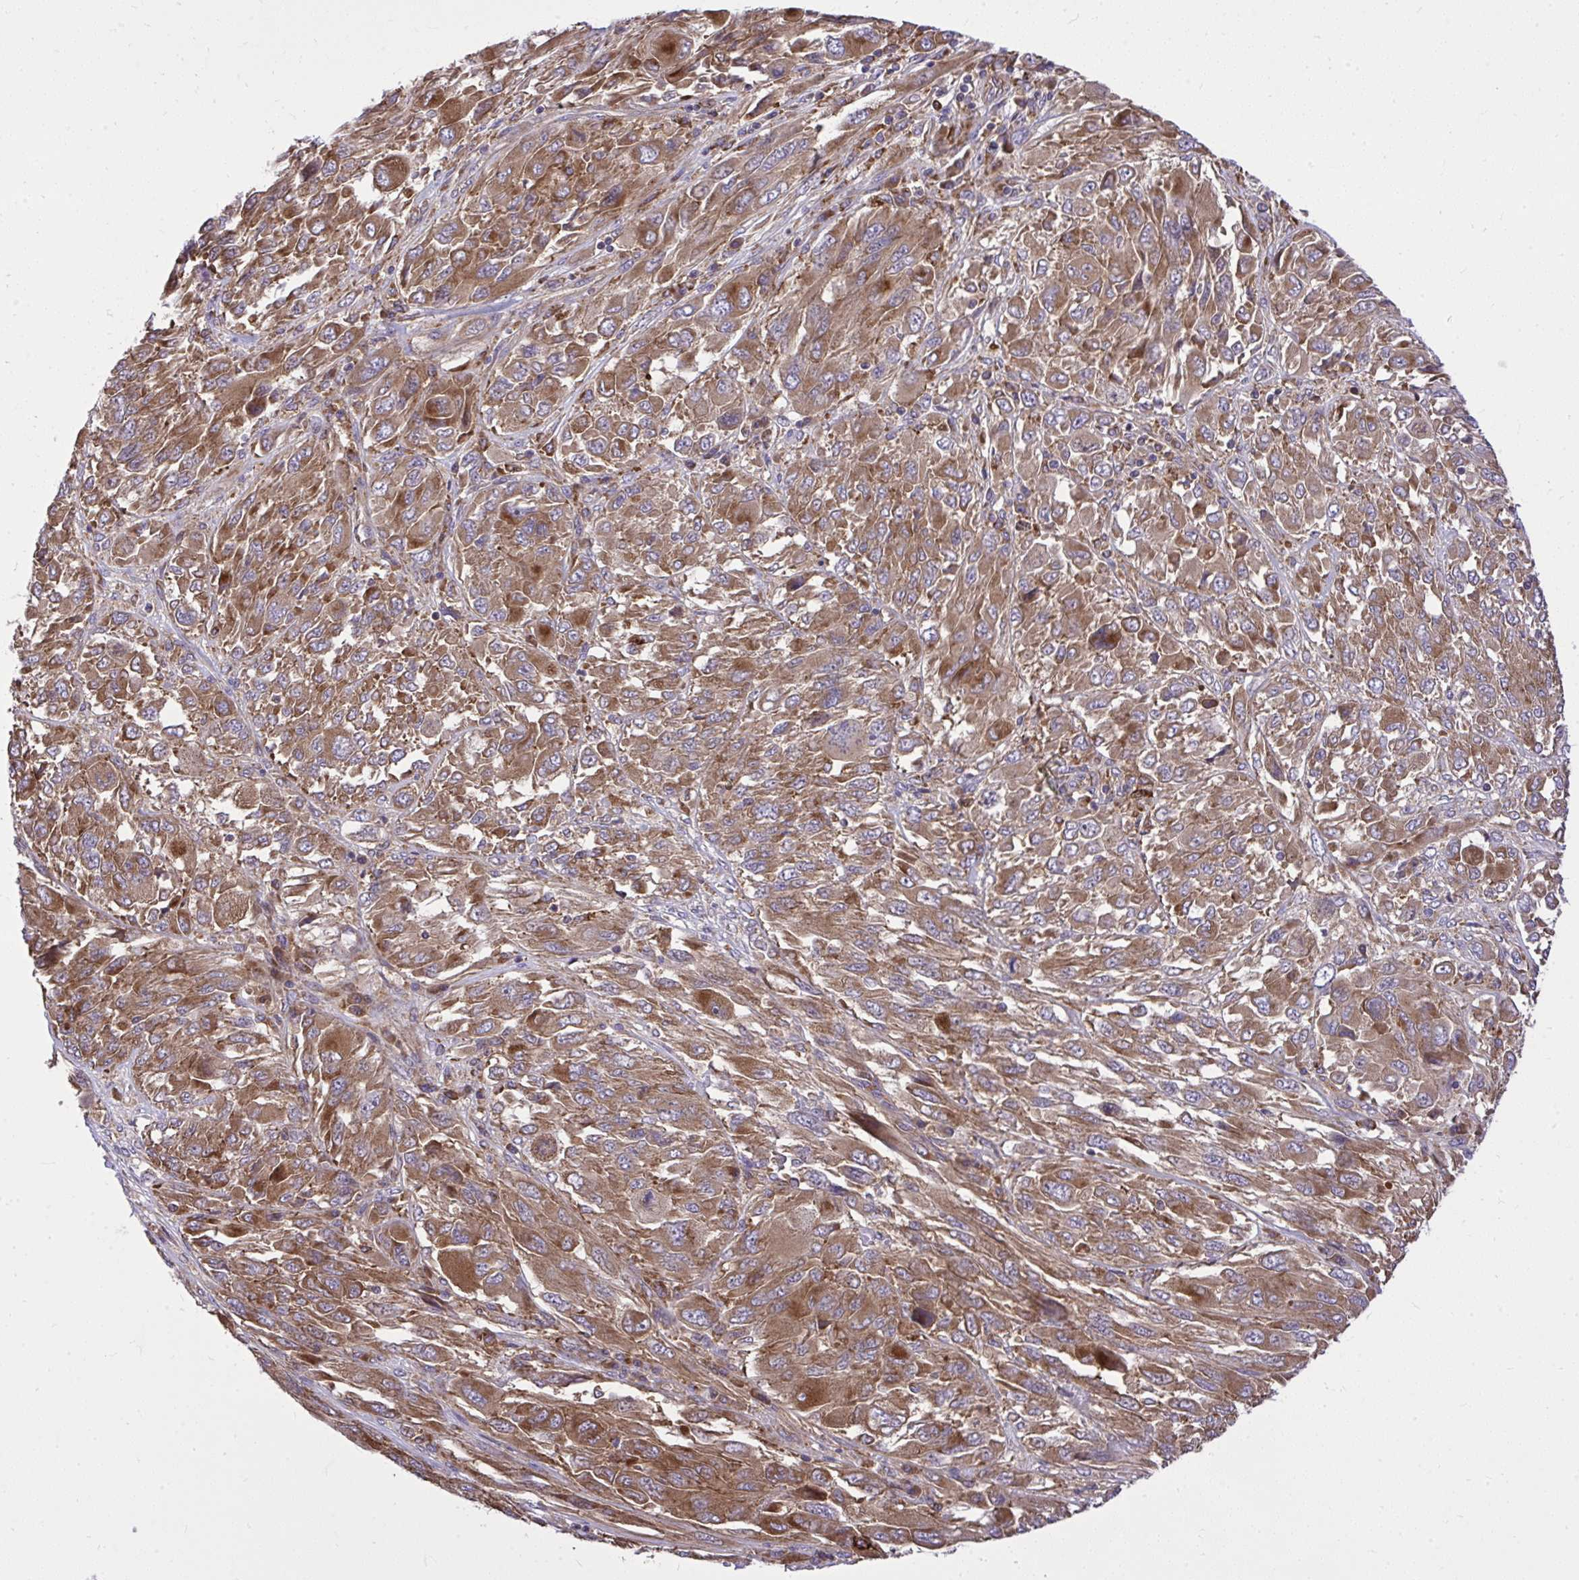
{"staining": {"intensity": "moderate", "quantity": ">75%", "location": "cytoplasmic/membranous"}, "tissue": "melanoma", "cell_type": "Tumor cells", "image_type": "cancer", "snomed": [{"axis": "morphology", "description": "Malignant melanoma, NOS"}, {"axis": "topography", "description": "Skin"}], "caption": "A medium amount of moderate cytoplasmic/membranous staining is present in approximately >75% of tumor cells in malignant melanoma tissue.", "gene": "PAIP2", "patient": {"sex": "female", "age": 91}}